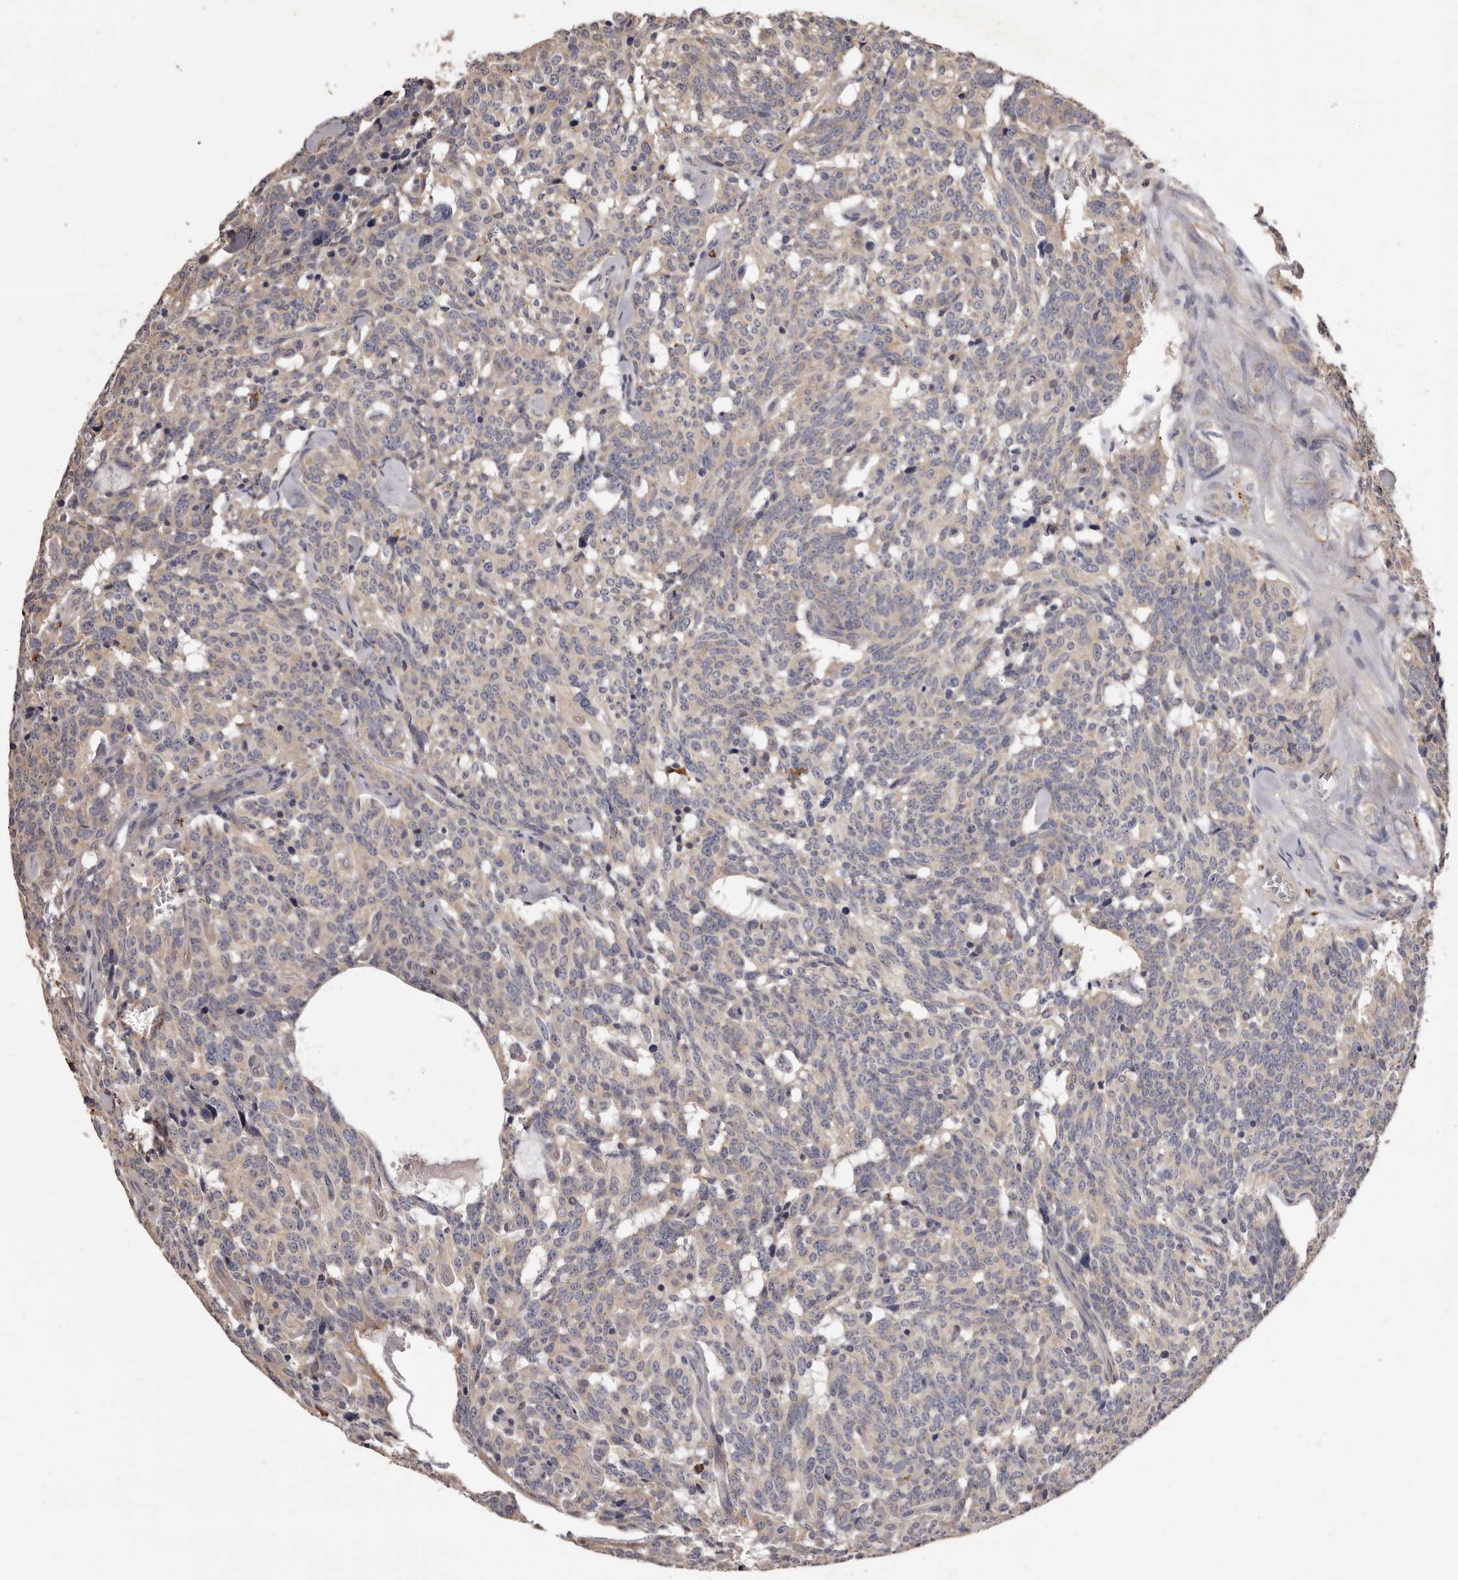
{"staining": {"intensity": "weak", "quantity": "<25%", "location": "cytoplasmic/membranous"}, "tissue": "carcinoid", "cell_type": "Tumor cells", "image_type": "cancer", "snomed": [{"axis": "morphology", "description": "Carcinoid, malignant, NOS"}, {"axis": "topography", "description": "Lung"}], "caption": "The photomicrograph demonstrates no staining of tumor cells in carcinoid.", "gene": "ETNK1", "patient": {"sex": "female", "age": 46}}